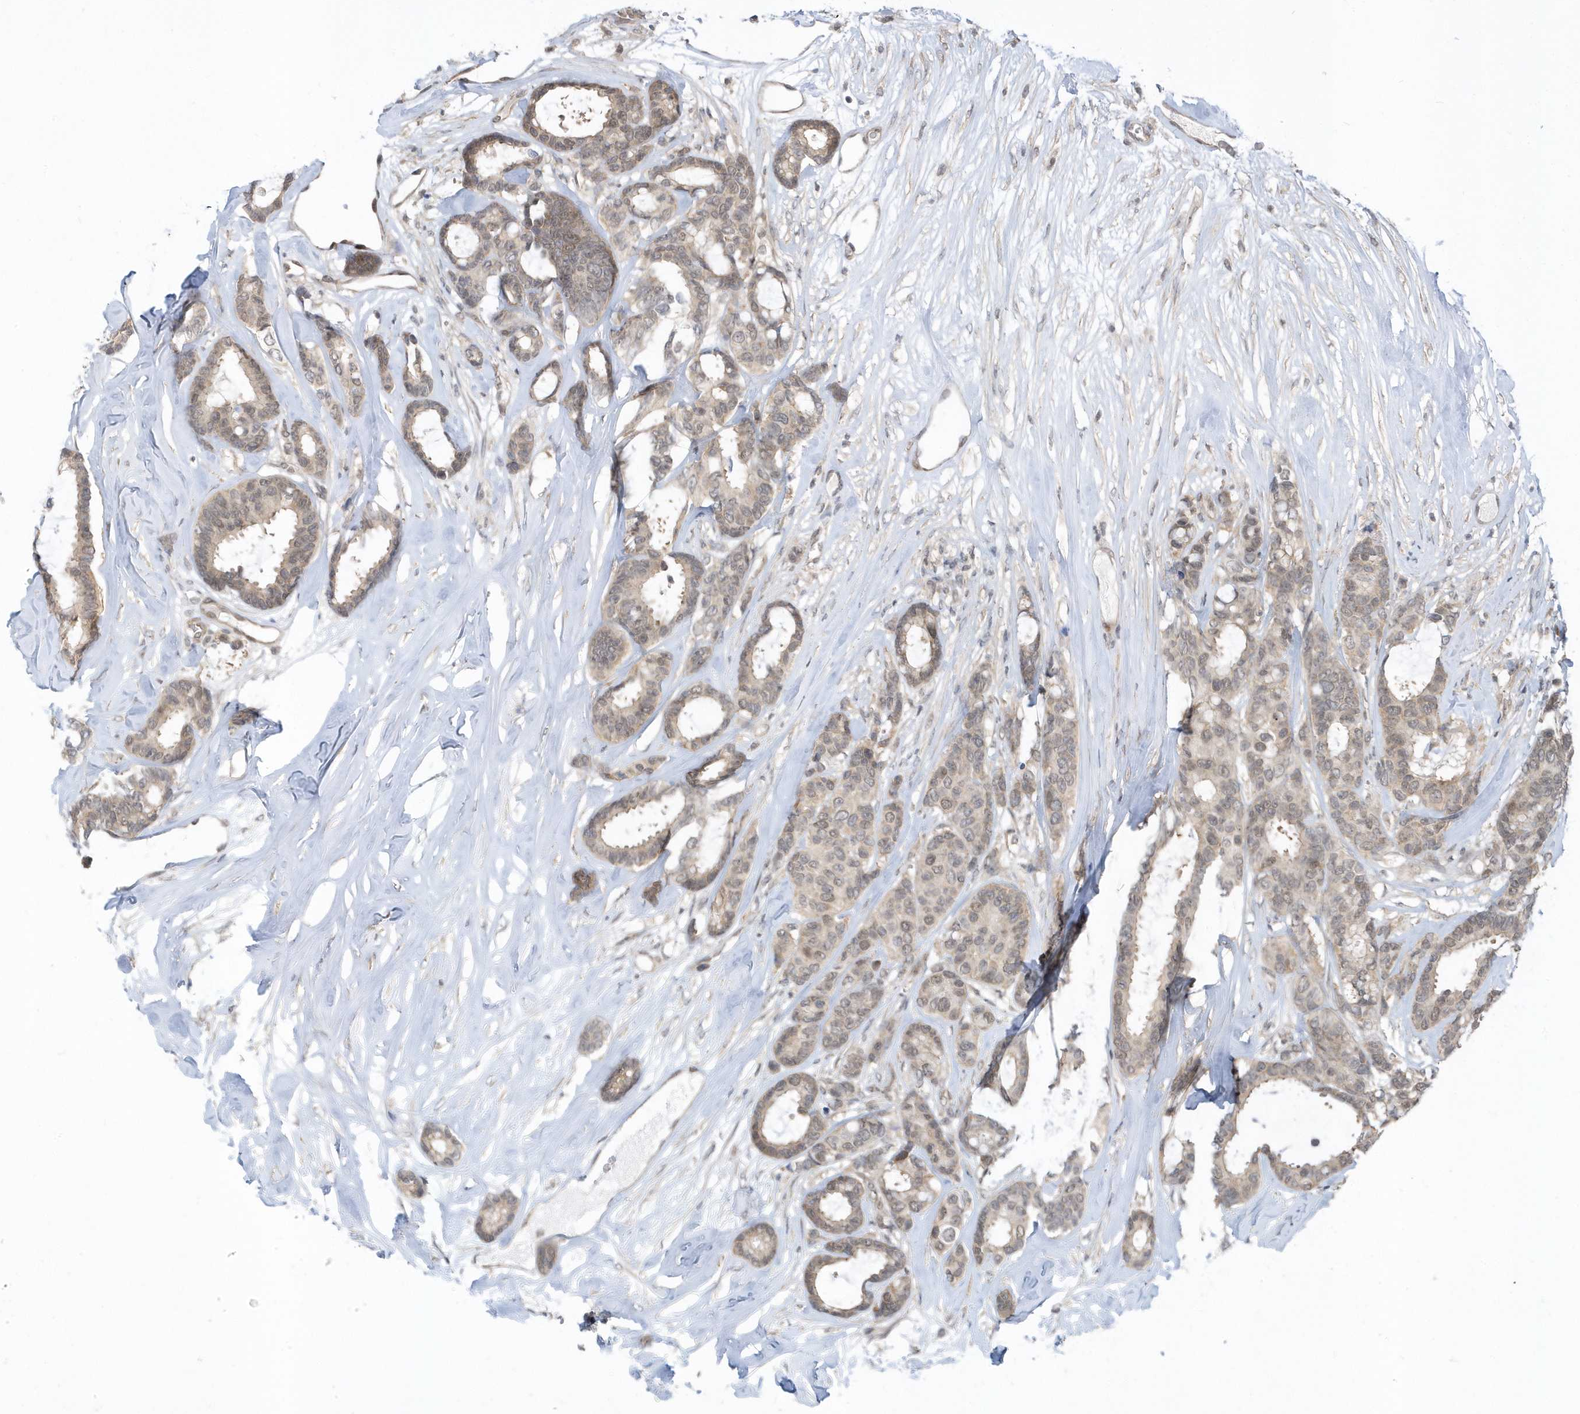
{"staining": {"intensity": "weak", "quantity": "25%-75%", "location": "cytoplasmic/membranous,nuclear"}, "tissue": "breast cancer", "cell_type": "Tumor cells", "image_type": "cancer", "snomed": [{"axis": "morphology", "description": "Duct carcinoma"}, {"axis": "topography", "description": "Breast"}], "caption": "Weak cytoplasmic/membranous and nuclear staining for a protein is identified in approximately 25%-75% of tumor cells of breast cancer using immunohistochemistry.", "gene": "USP53", "patient": {"sex": "female", "age": 87}}